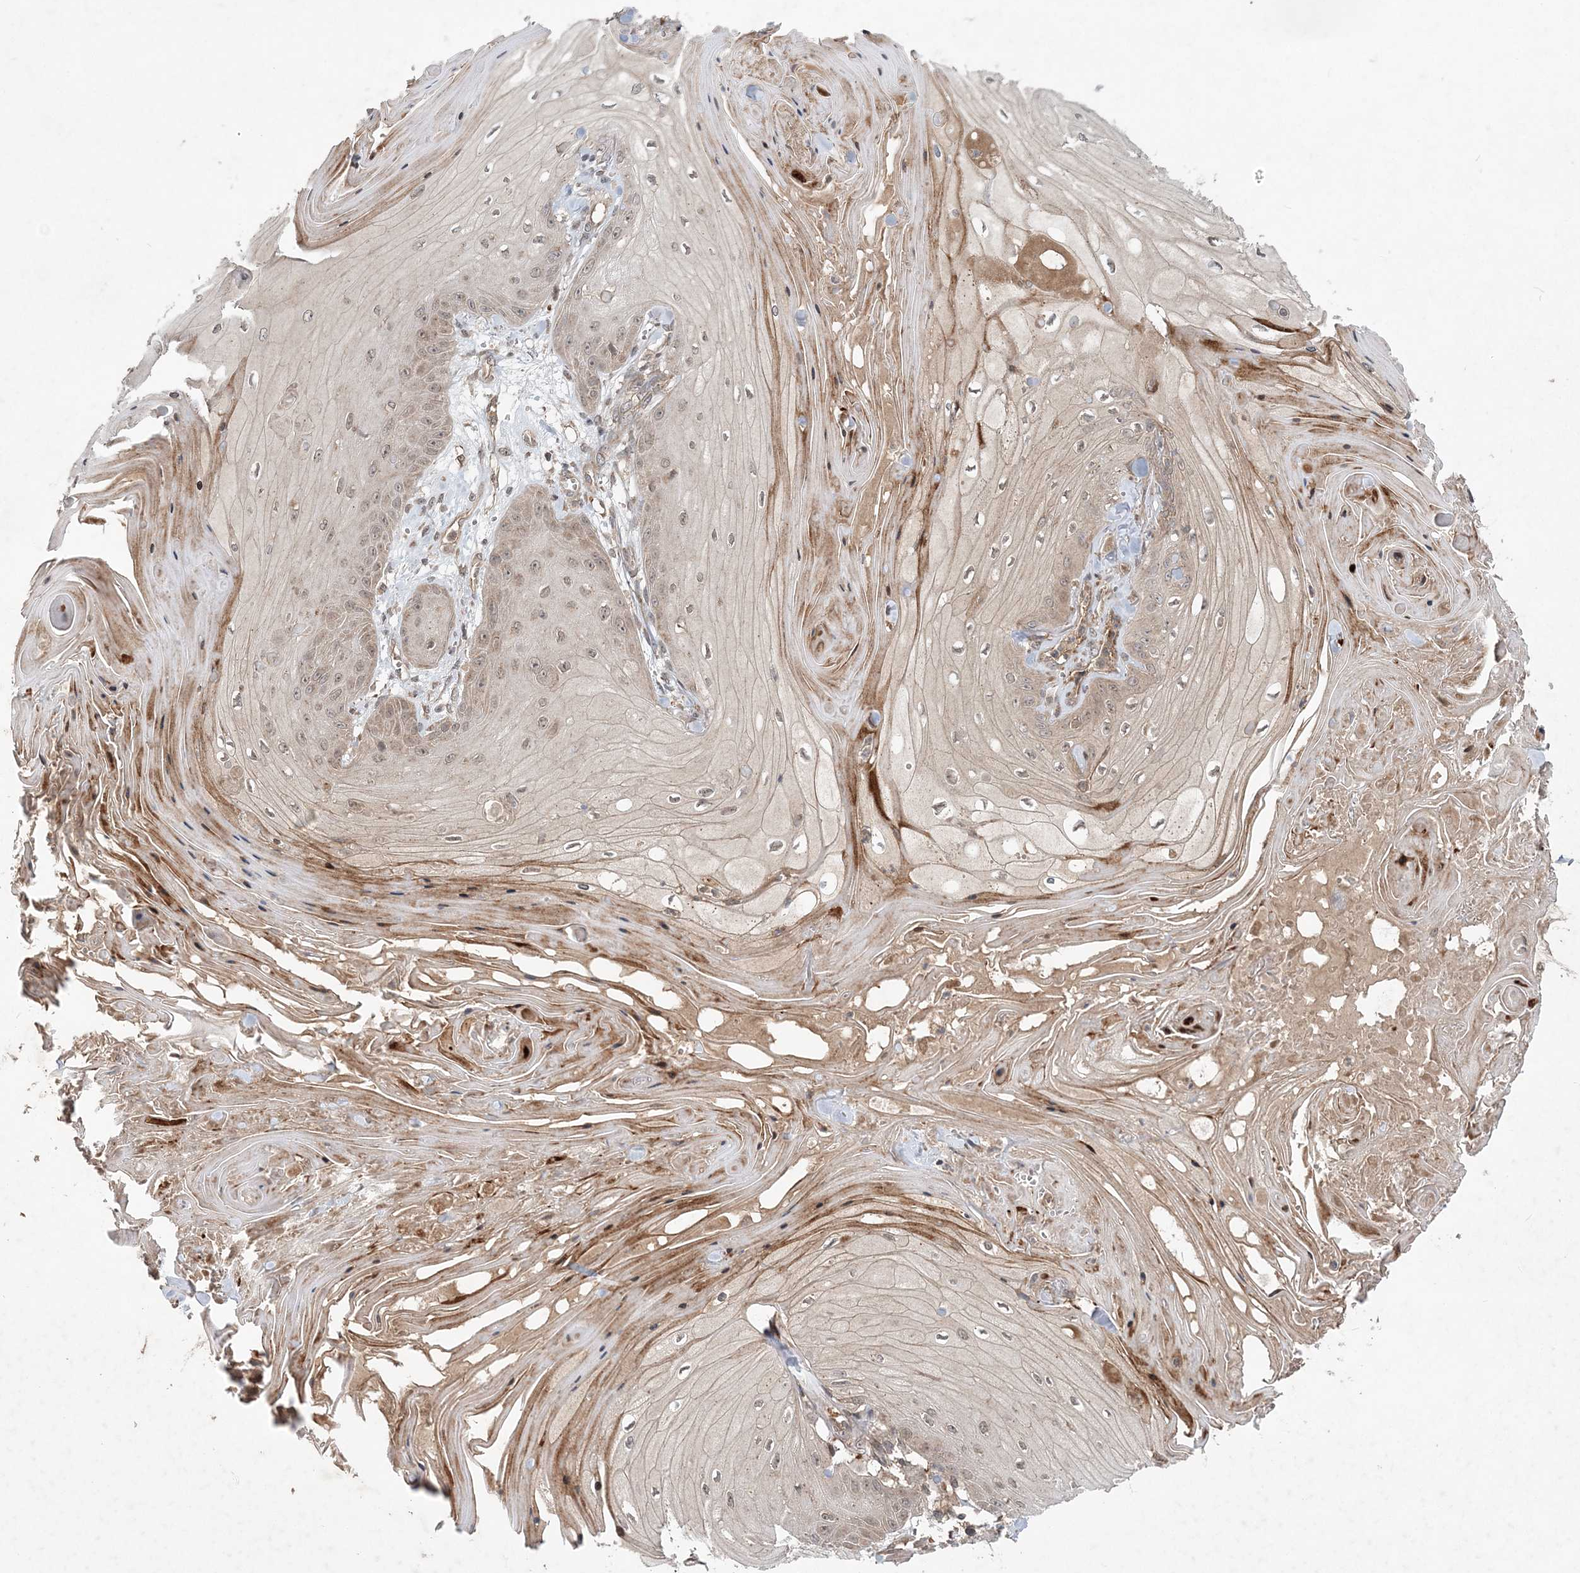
{"staining": {"intensity": "weak", "quantity": "<25%", "location": "cytoplasmic/membranous,nuclear"}, "tissue": "skin cancer", "cell_type": "Tumor cells", "image_type": "cancer", "snomed": [{"axis": "morphology", "description": "Squamous cell carcinoma, NOS"}, {"axis": "topography", "description": "Skin"}], "caption": "DAB (3,3'-diaminobenzidine) immunohistochemical staining of human skin cancer exhibits no significant expression in tumor cells.", "gene": "UBTD2", "patient": {"sex": "male", "age": 74}}